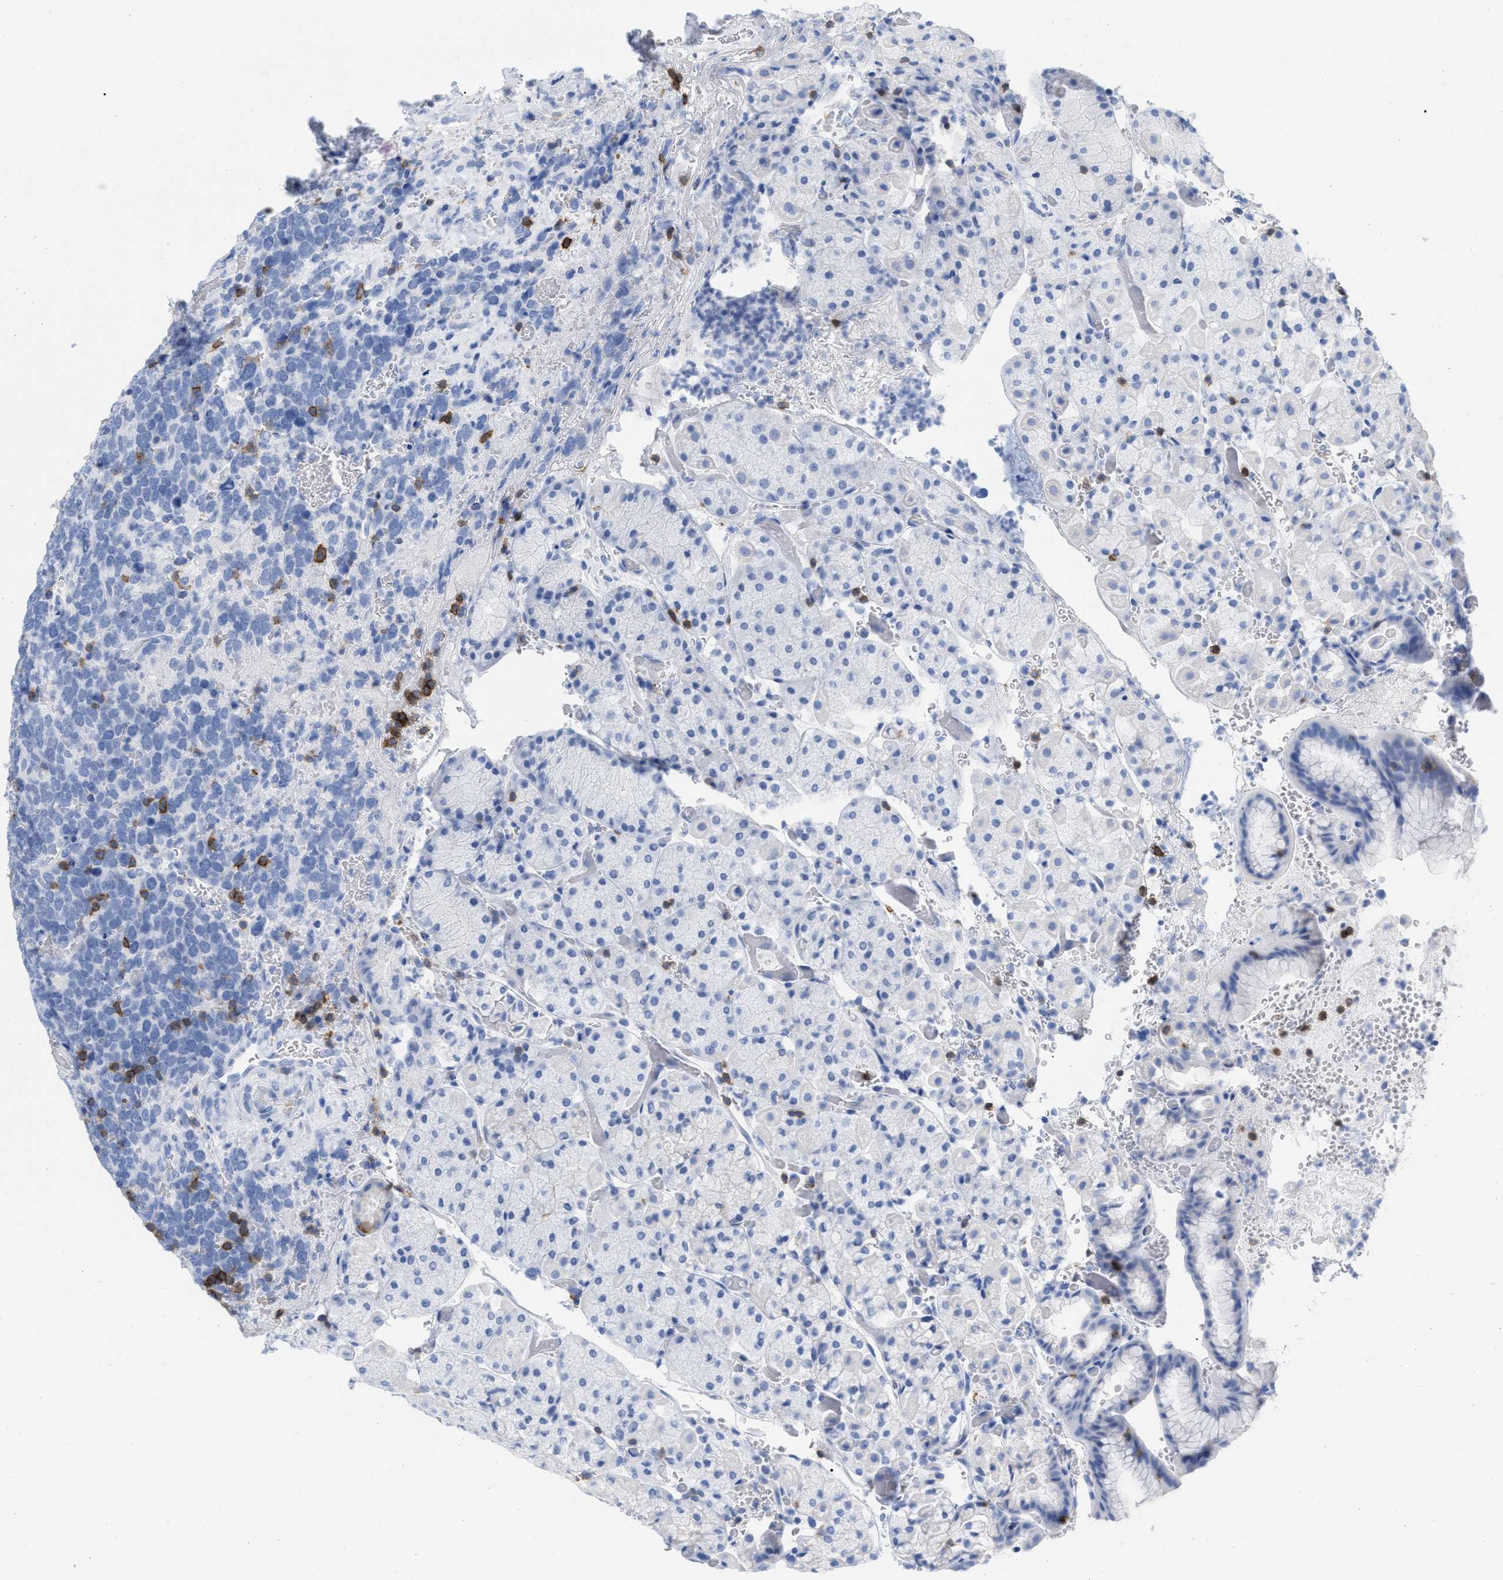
{"staining": {"intensity": "negative", "quantity": "none", "location": "none"}, "tissue": "stomach", "cell_type": "Glandular cells", "image_type": "normal", "snomed": [{"axis": "morphology", "description": "Normal tissue, NOS"}, {"axis": "morphology", "description": "Carcinoid, malignant, NOS"}, {"axis": "topography", "description": "Stomach, upper"}], "caption": "Immunohistochemical staining of benign stomach shows no significant staining in glandular cells. (DAB (3,3'-diaminobenzidine) IHC with hematoxylin counter stain).", "gene": "CD5", "patient": {"sex": "male", "age": 39}}